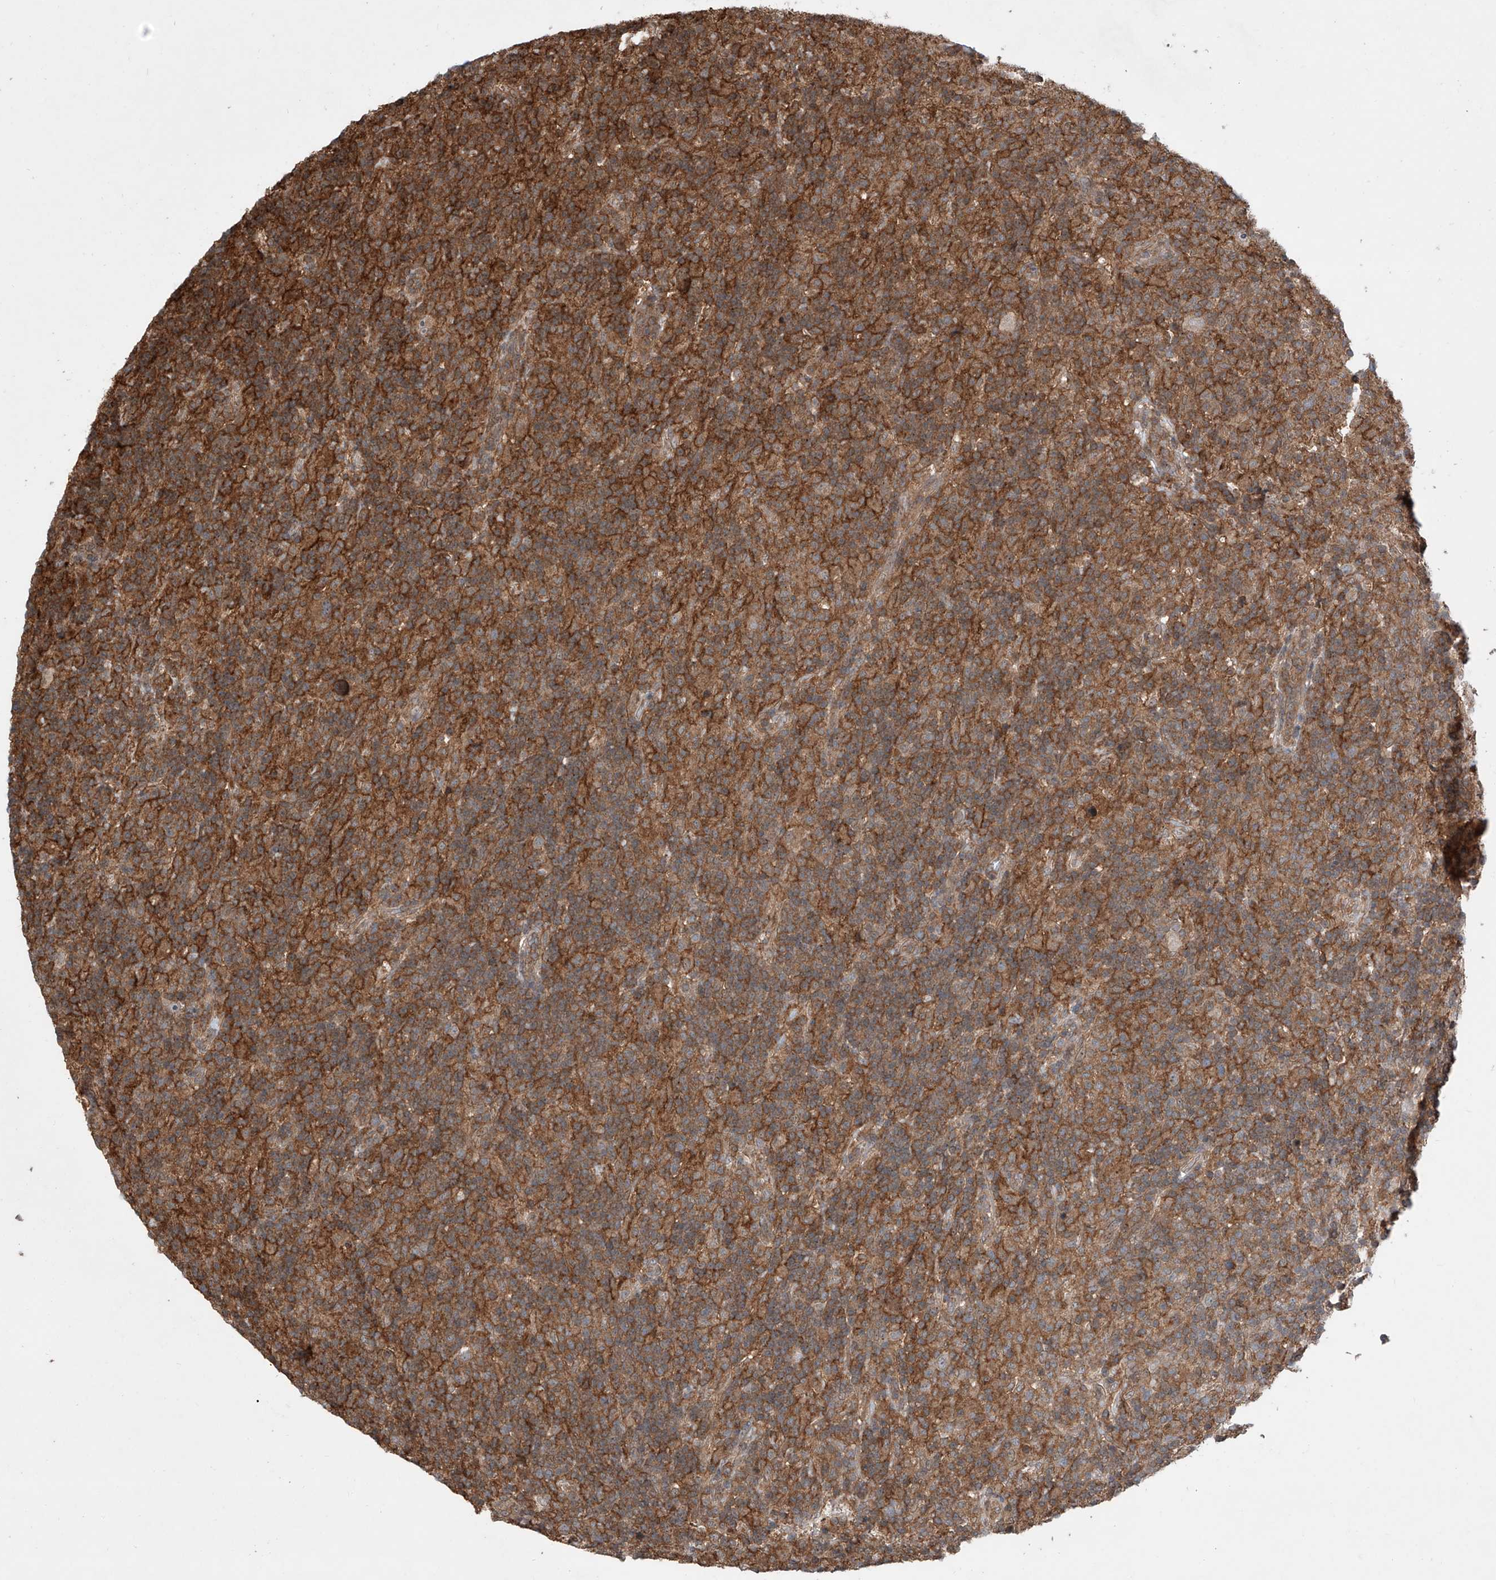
{"staining": {"intensity": "weak", "quantity": "25%-75%", "location": "cytoplasmic/membranous"}, "tissue": "lymphoma", "cell_type": "Tumor cells", "image_type": "cancer", "snomed": [{"axis": "morphology", "description": "Hodgkin's disease, NOS"}, {"axis": "topography", "description": "Lymph node"}], "caption": "Lymphoma tissue reveals weak cytoplasmic/membranous expression in about 25%-75% of tumor cells", "gene": "HOXC8", "patient": {"sex": "male", "age": 70}}